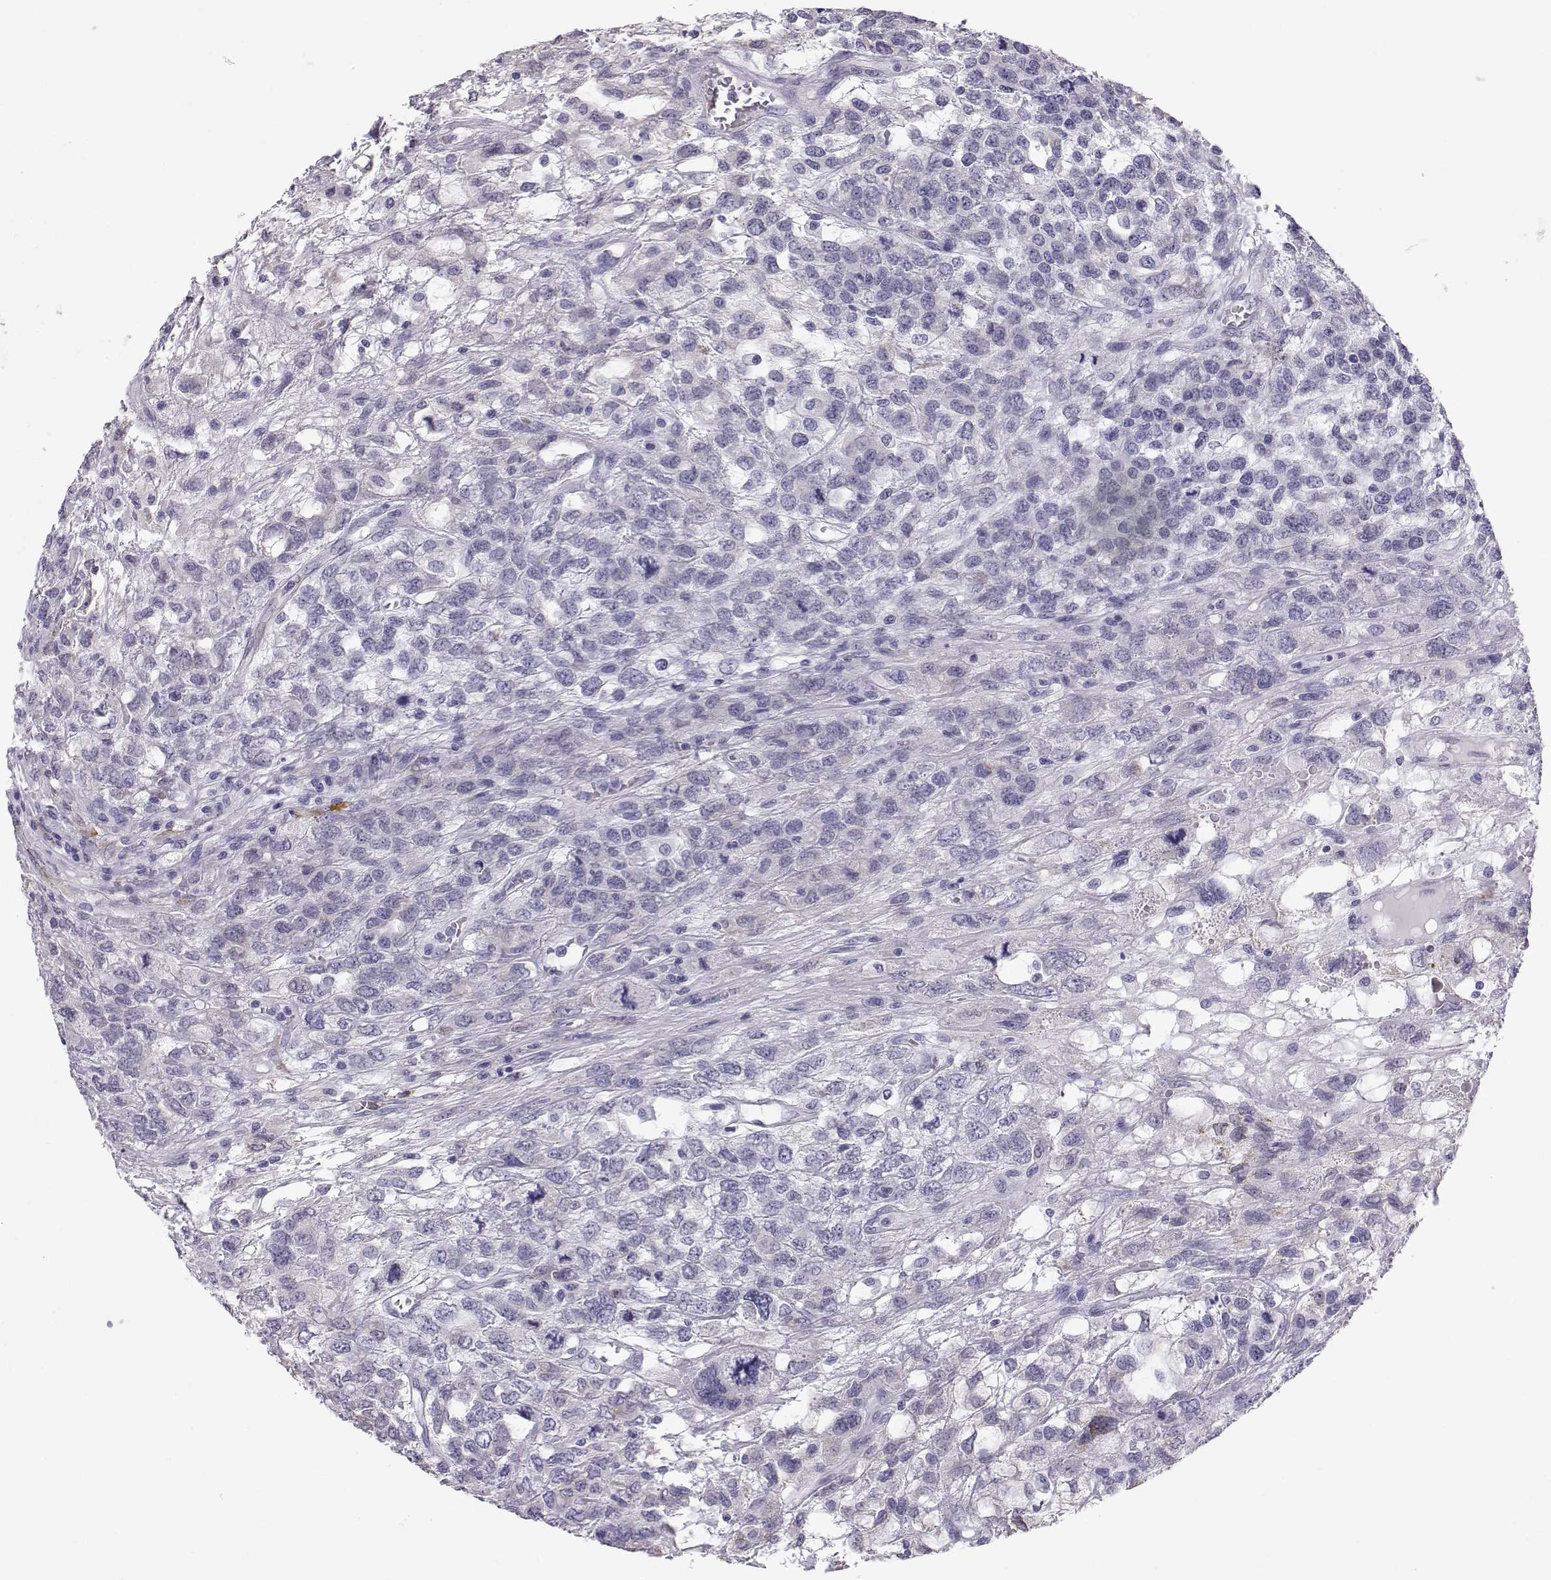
{"staining": {"intensity": "negative", "quantity": "none", "location": "none"}, "tissue": "testis cancer", "cell_type": "Tumor cells", "image_type": "cancer", "snomed": [{"axis": "morphology", "description": "Seminoma, NOS"}, {"axis": "topography", "description": "Testis"}], "caption": "There is no significant expression in tumor cells of testis cancer.", "gene": "RNASE12", "patient": {"sex": "male", "age": 52}}